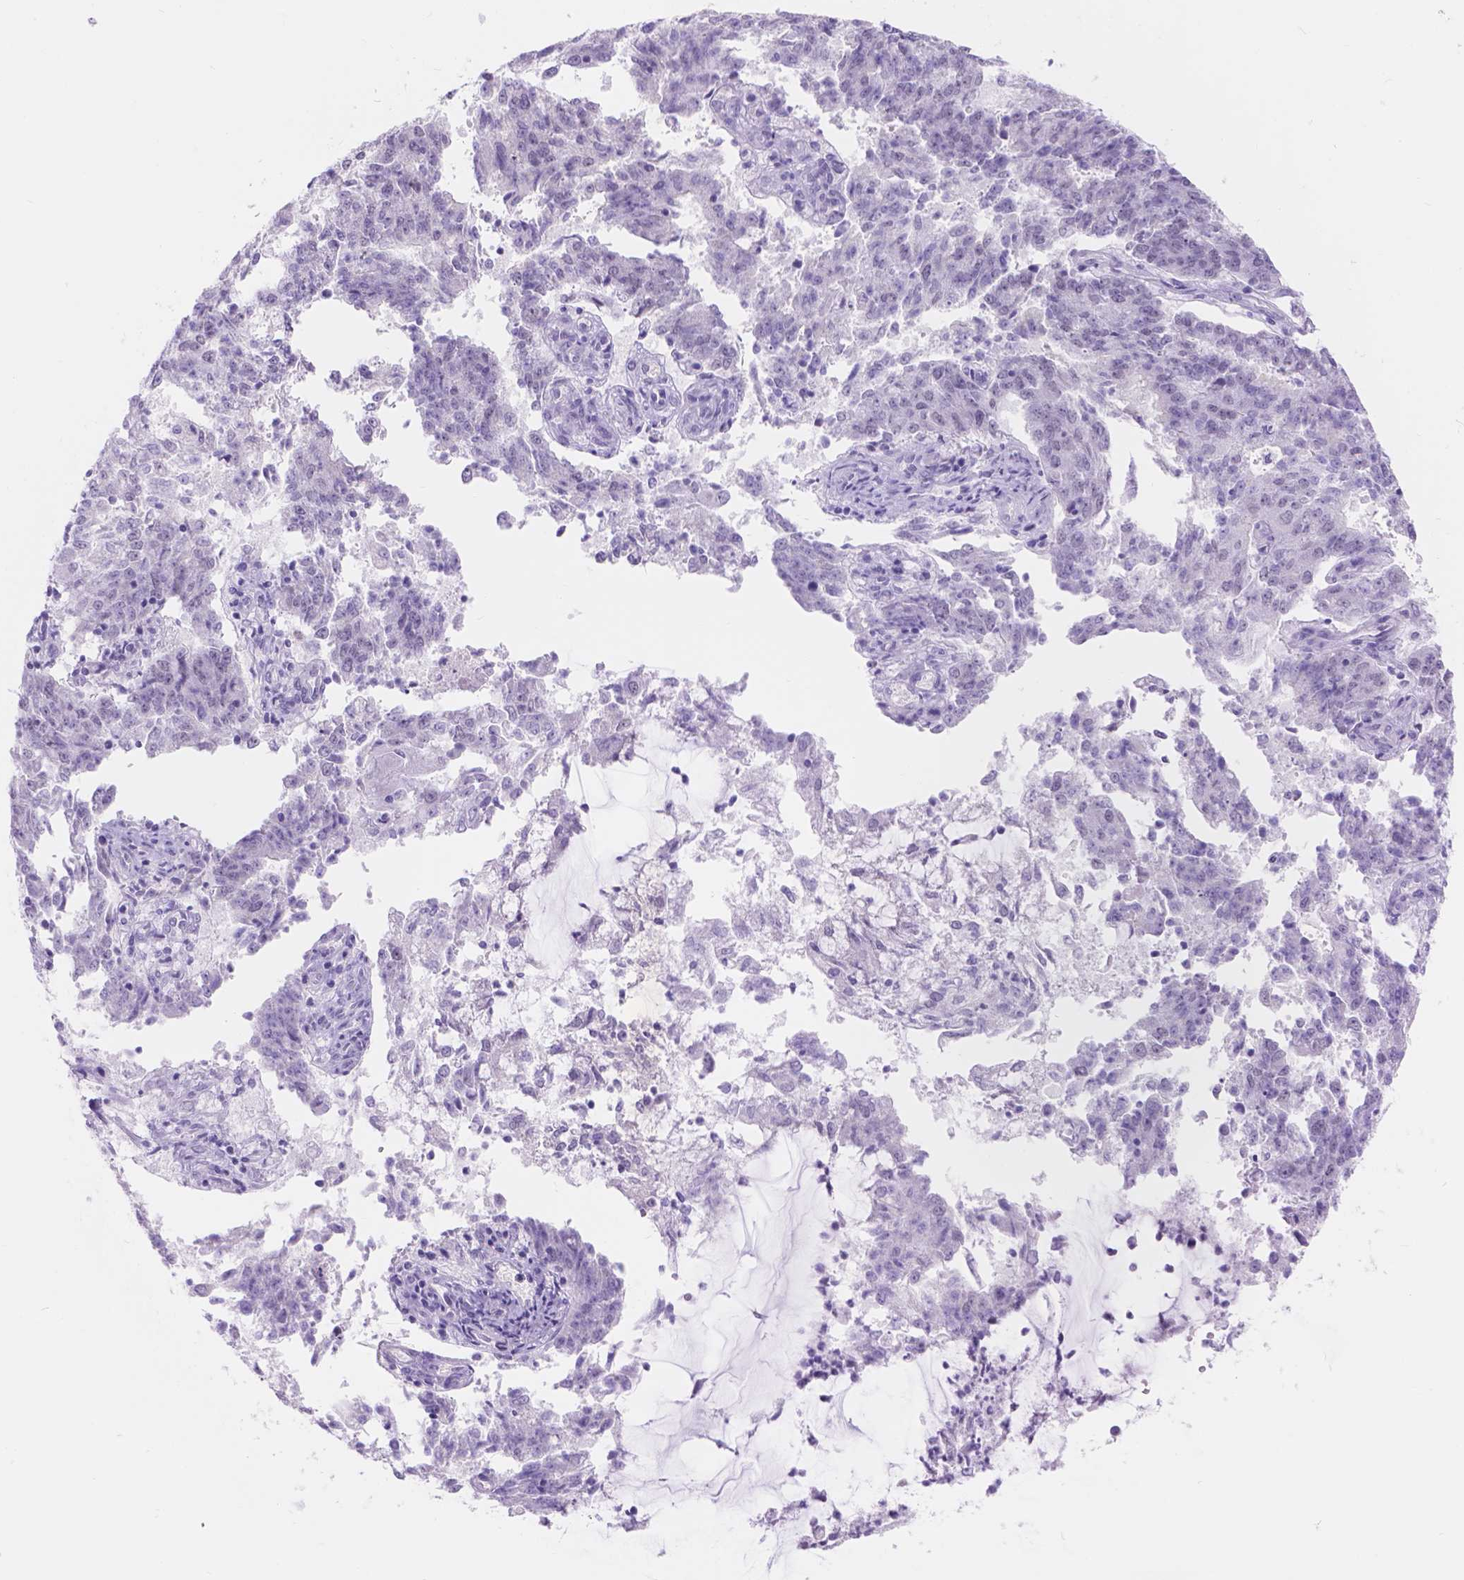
{"staining": {"intensity": "negative", "quantity": "none", "location": "none"}, "tissue": "endometrial cancer", "cell_type": "Tumor cells", "image_type": "cancer", "snomed": [{"axis": "morphology", "description": "Adenocarcinoma, NOS"}, {"axis": "topography", "description": "Endometrium"}], "caption": "Adenocarcinoma (endometrial) was stained to show a protein in brown. There is no significant staining in tumor cells.", "gene": "DCC", "patient": {"sex": "female", "age": 82}}